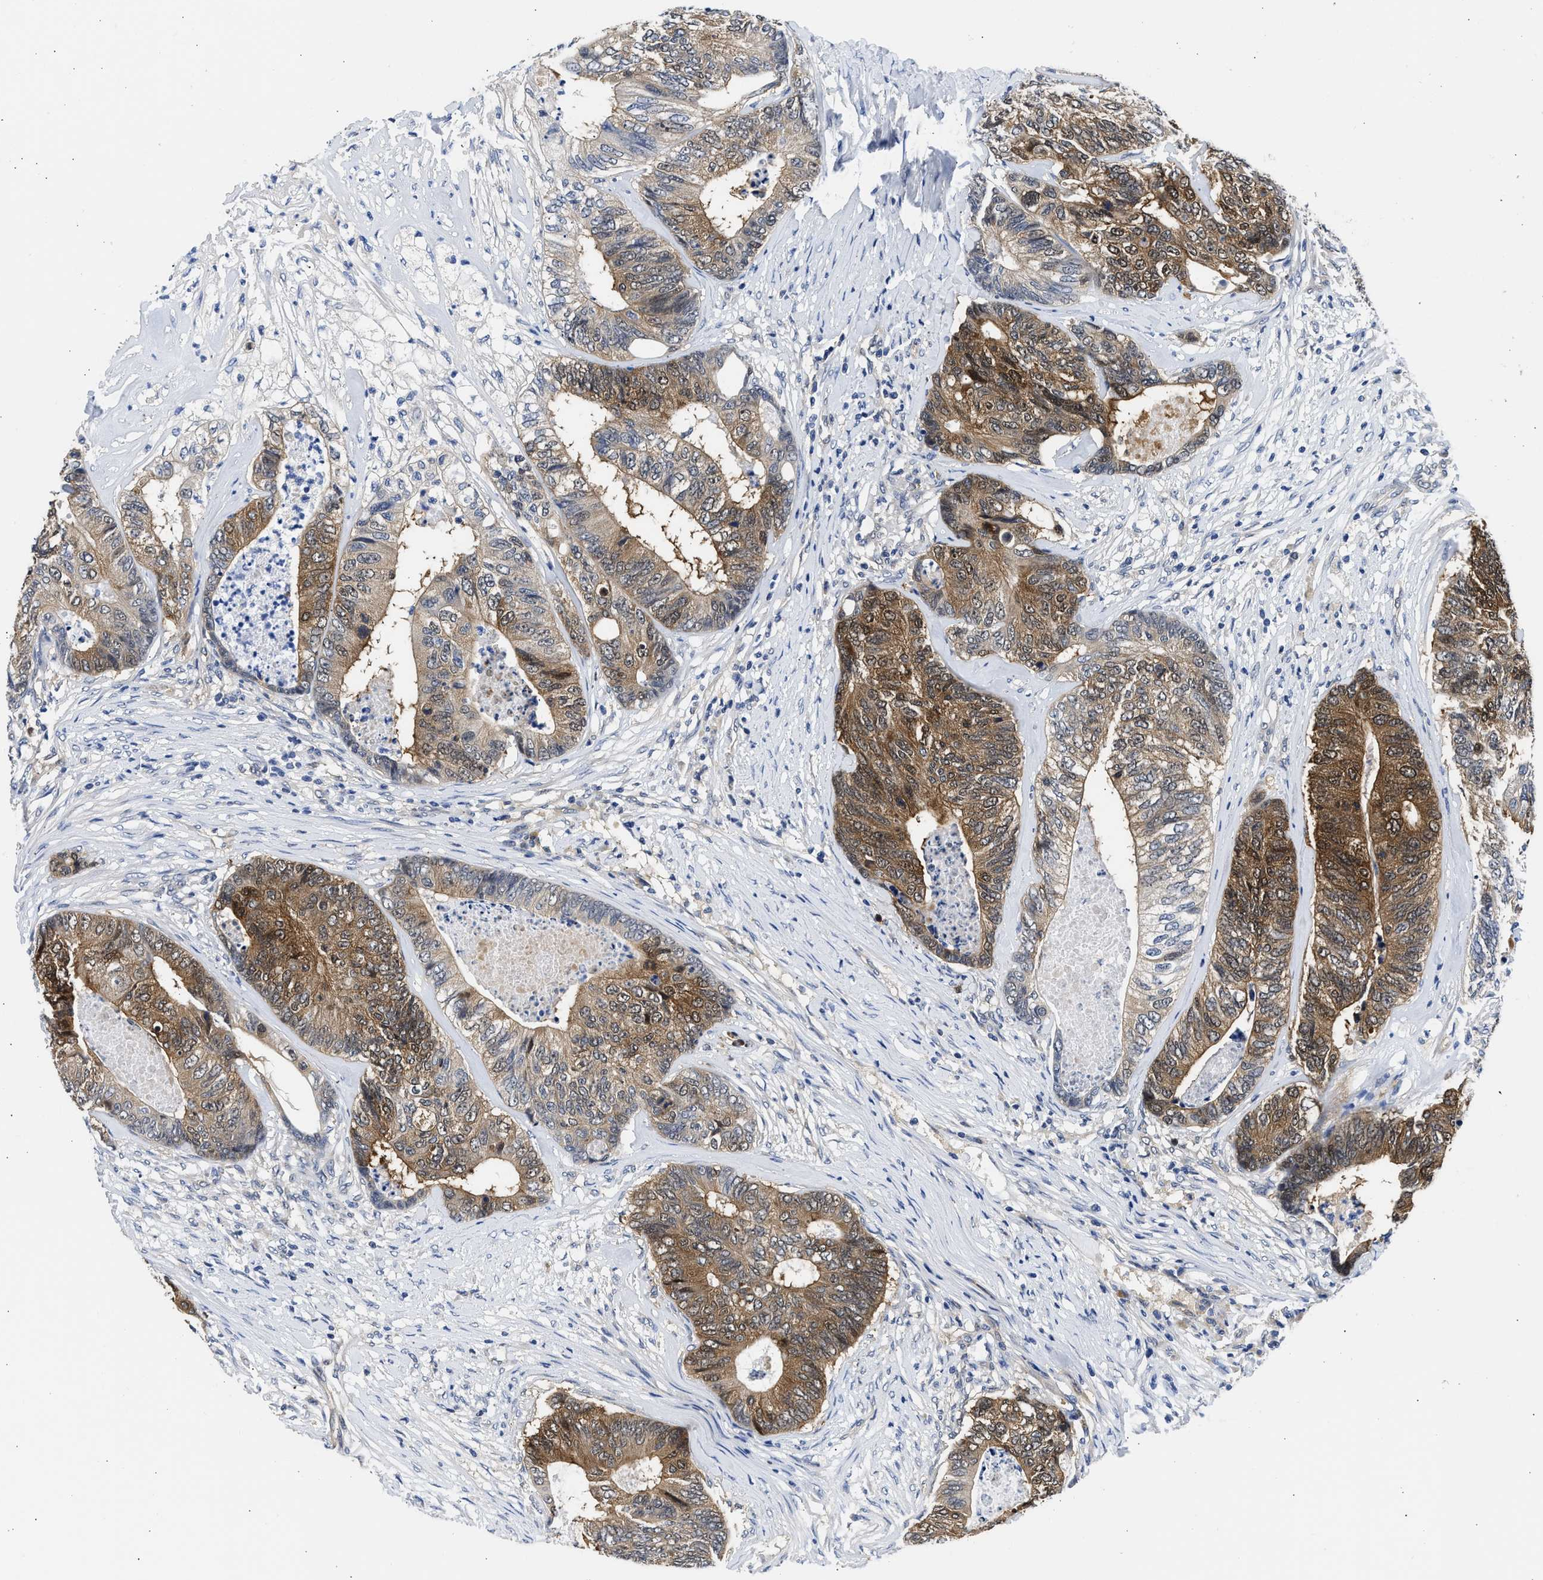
{"staining": {"intensity": "moderate", "quantity": ">75%", "location": "cytoplasmic/membranous"}, "tissue": "colorectal cancer", "cell_type": "Tumor cells", "image_type": "cancer", "snomed": [{"axis": "morphology", "description": "Adenocarcinoma, NOS"}, {"axis": "topography", "description": "Colon"}], "caption": "Protein analysis of adenocarcinoma (colorectal) tissue reveals moderate cytoplasmic/membranous expression in approximately >75% of tumor cells.", "gene": "XPO5", "patient": {"sex": "female", "age": 67}}